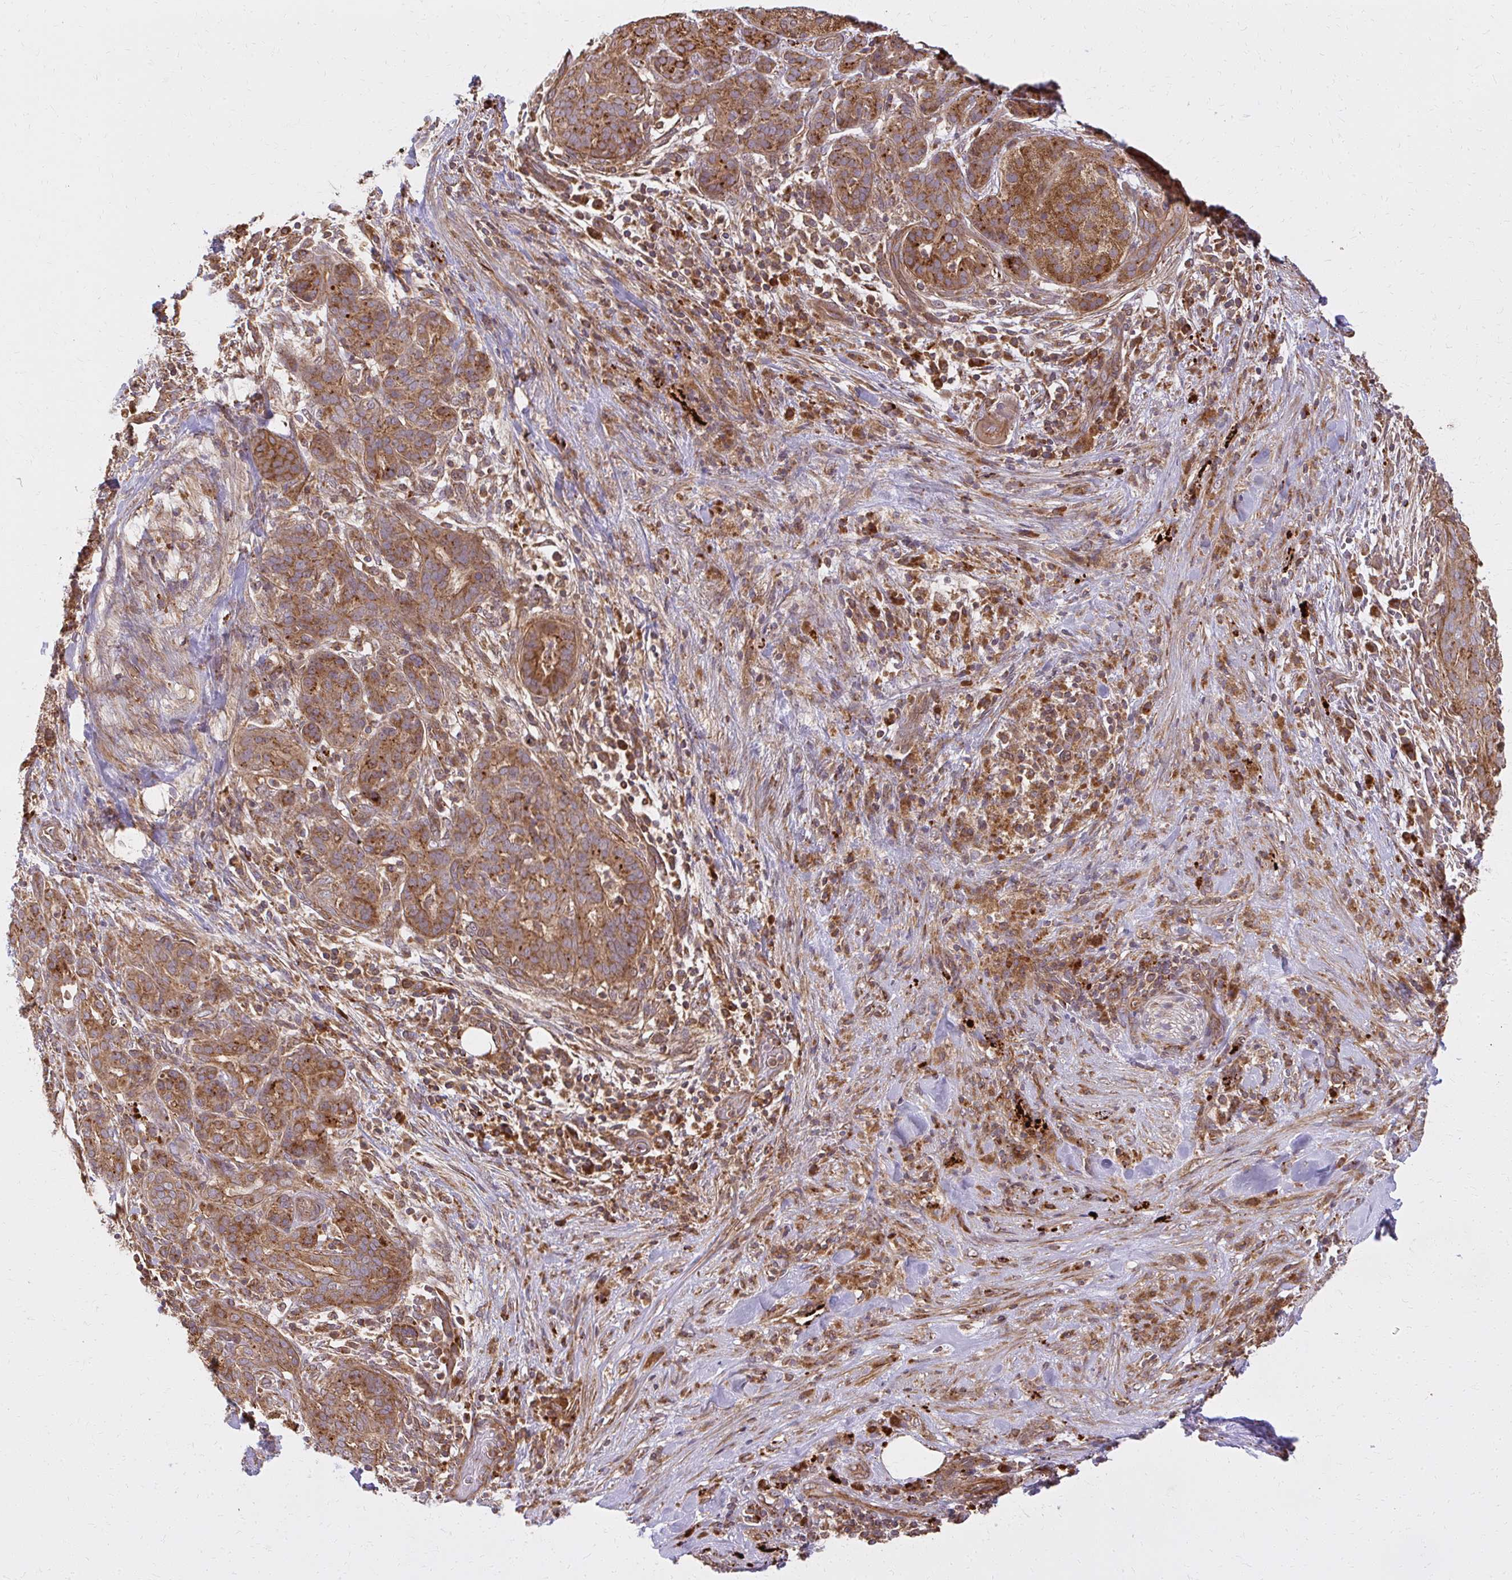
{"staining": {"intensity": "strong", "quantity": ">75%", "location": "cytoplasmic/membranous"}, "tissue": "pancreatic cancer", "cell_type": "Tumor cells", "image_type": "cancer", "snomed": [{"axis": "morphology", "description": "Adenocarcinoma, NOS"}, {"axis": "topography", "description": "Pancreas"}], "caption": "Human pancreatic cancer (adenocarcinoma) stained for a protein (brown) reveals strong cytoplasmic/membranous positive positivity in approximately >75% of tumor cells.", "gene": "GNS", "patient": {"sex": "male", "age": 44}}